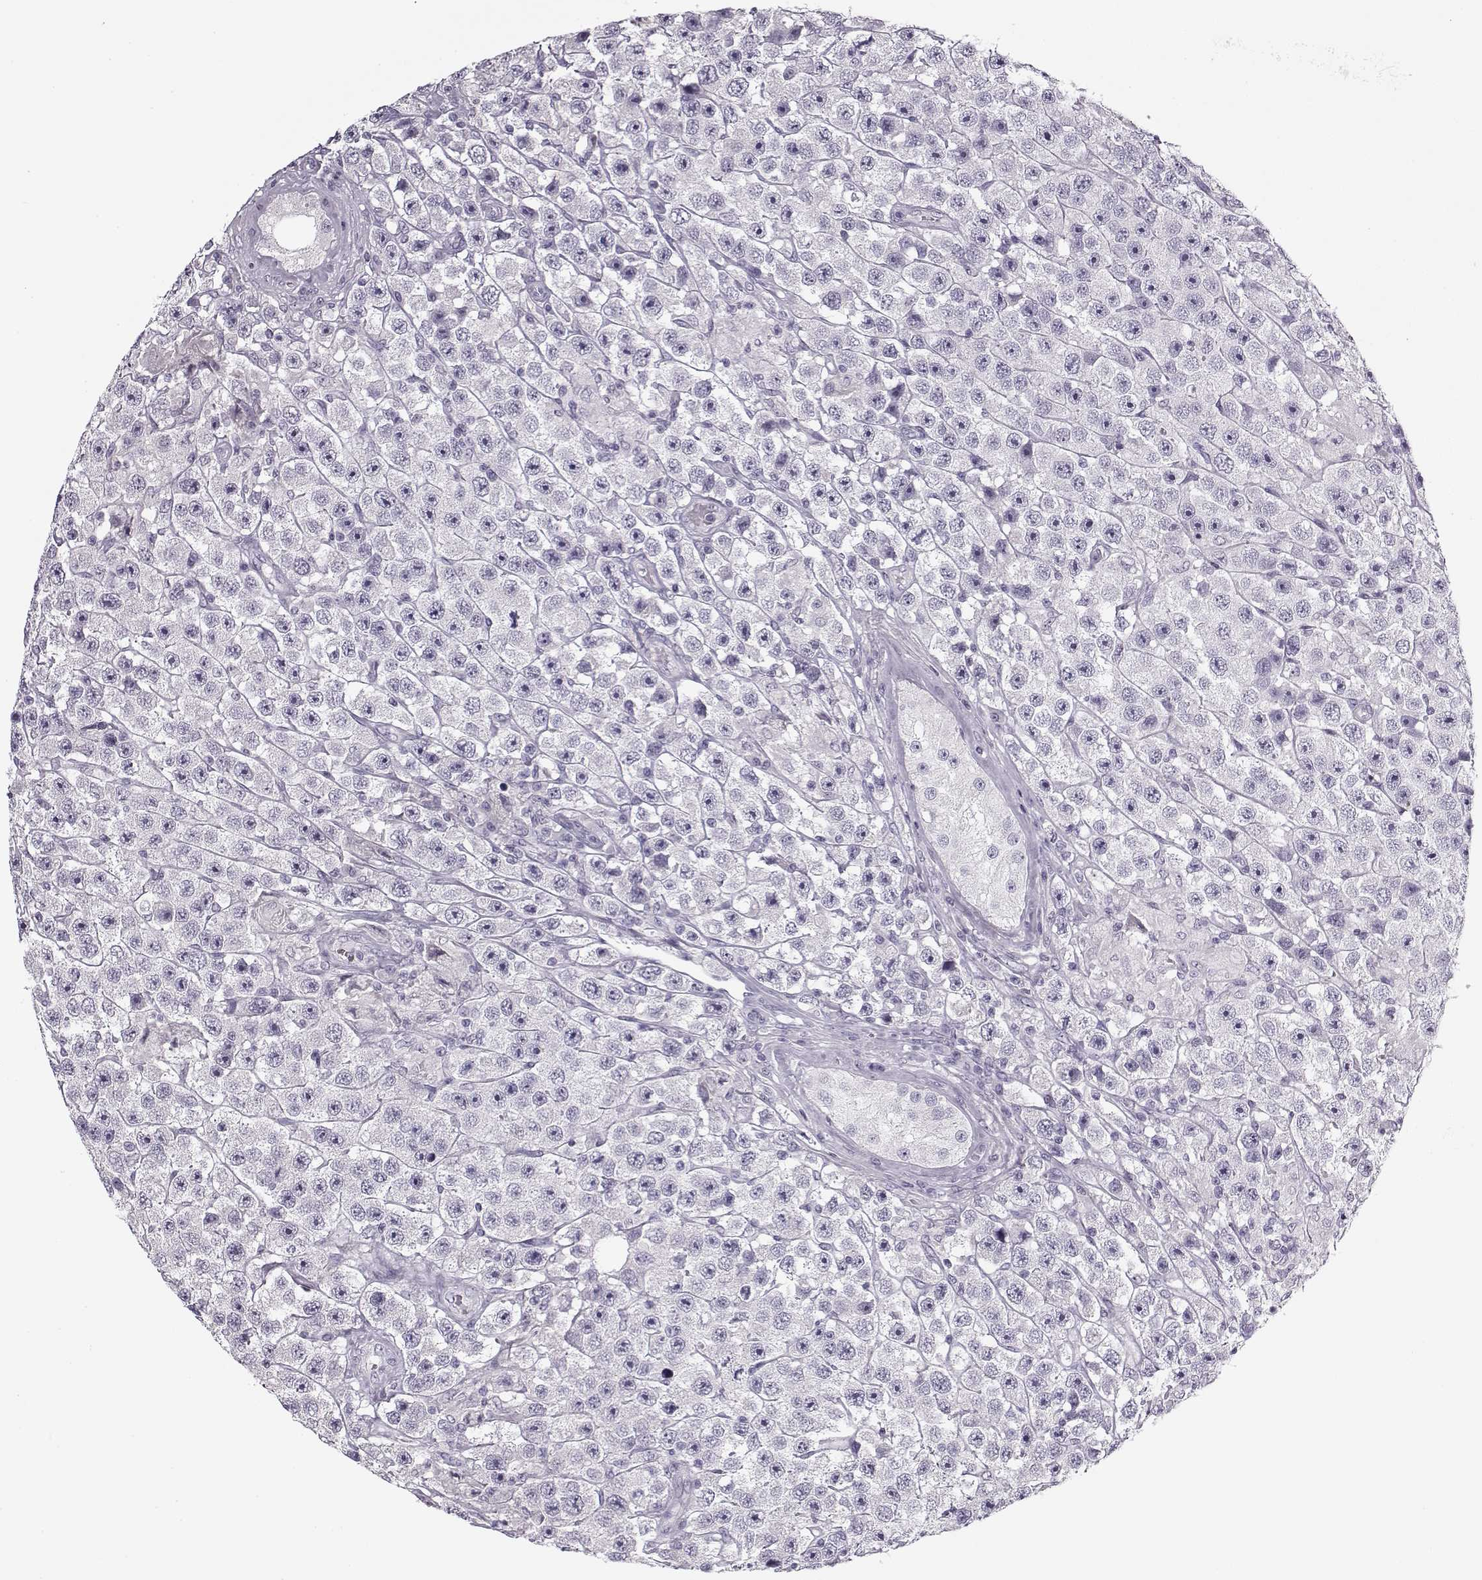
{"staining": {"intensity": "negative", "quantity": "none", "location": "none"}, "tissue": "testis cancer", "cell_type": "Tumor cells", "image_type": "cancer", "snomed": [{"axis": "morphology", "description": "Seminoma, NOS"}, {"axis": "topography", "description": "Testis"}], "caption": "Immunohistochemistry (IHC) micrograph of testis cancer (seminoma) stained for a protein (brown), which reveals no expression in tumor cells.", "gene": "PNMT", "patient": {"sex": "male", "age": 45}}